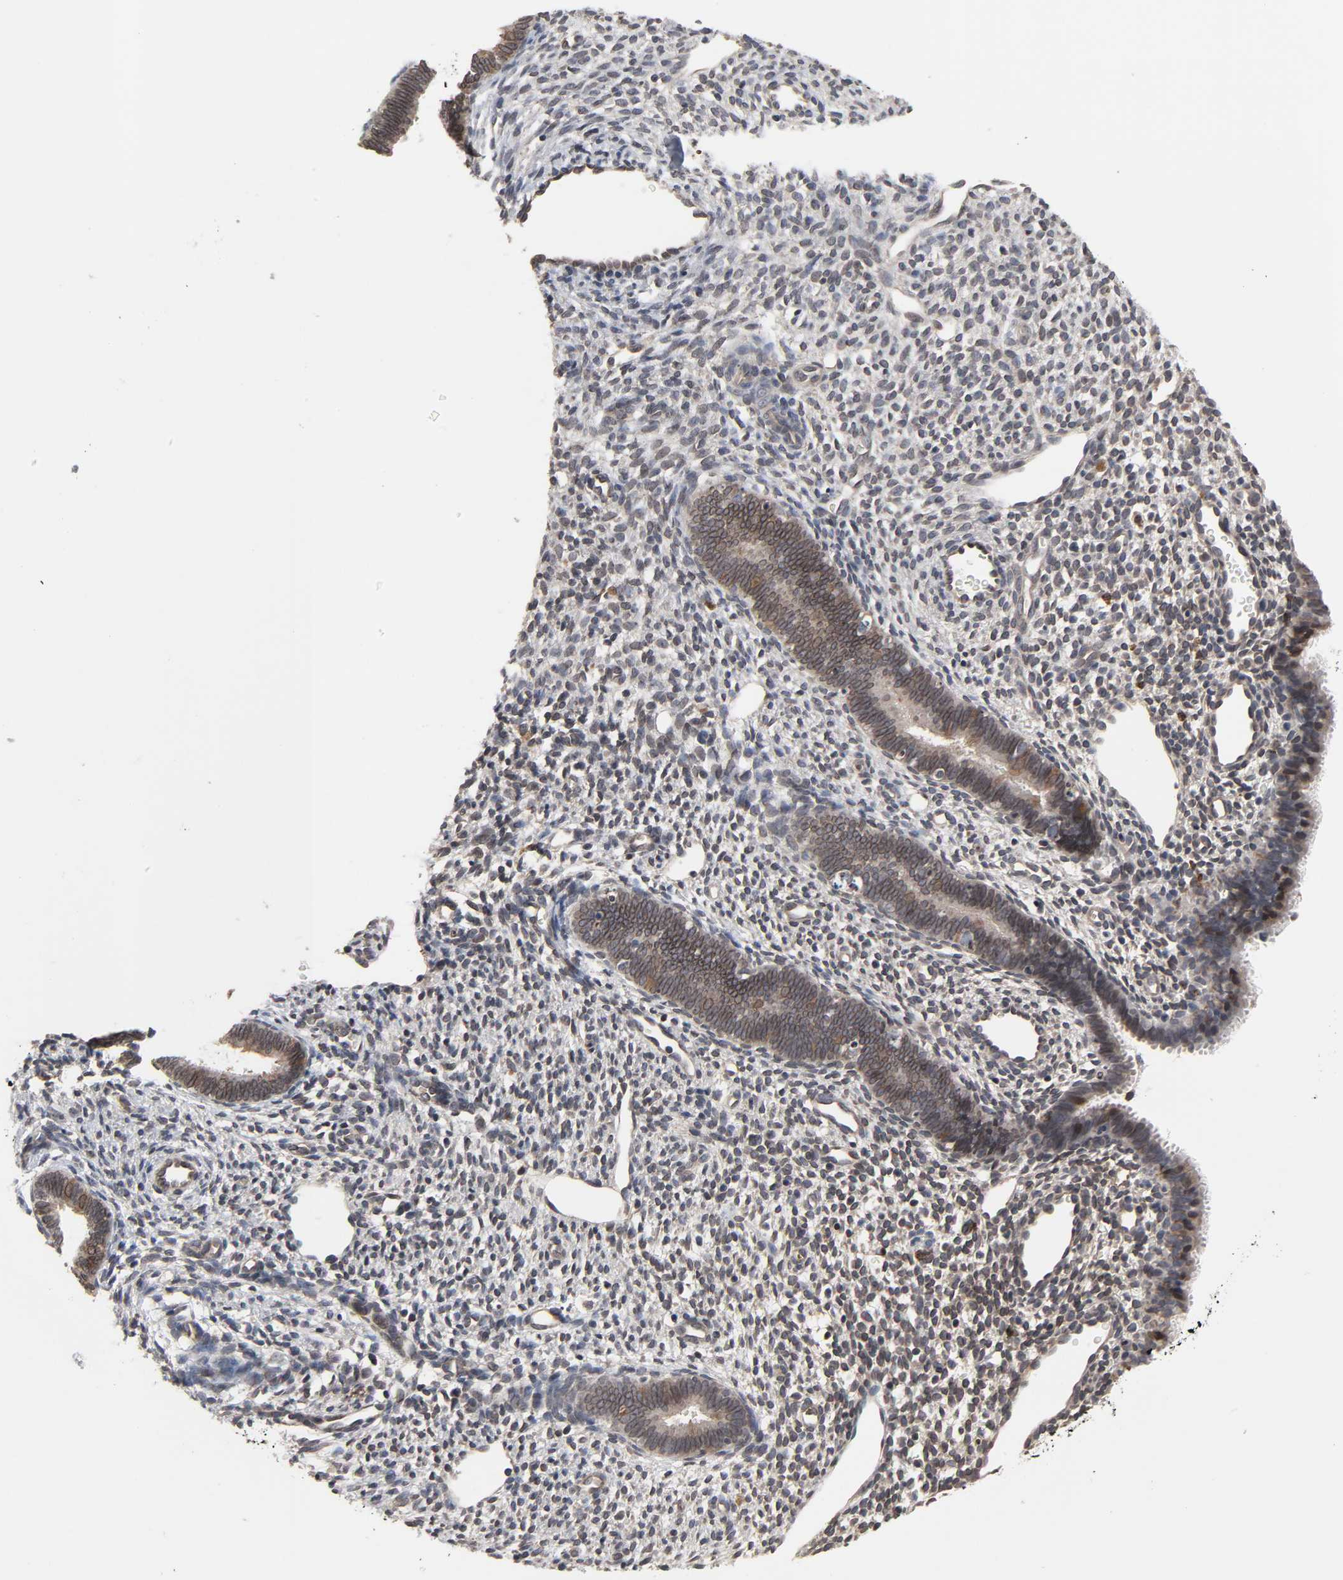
{"staining": {"intensity": "moderate", "quantity": "25%-75%", "location": "cytoplasmic/membranous,nuclear"}, "tissue": "endometrium", "cell_type": "Cells in endometrial stroma", "image_type": "normal", "snomed": [{"axis": "morphology", "description": "Normal tissue, NOS"}, {"axis": "topography", "description": "Endometrium"}], "caption": "Protein expression analysis of unremarkable human endometrium reveals moderate cytoplasmic/membranous,nuclear positivity in about 25%-75% of cells in endometrial stroma.", "gene": "CCDC175", "patient": {"sex": "female", "age": 27}}